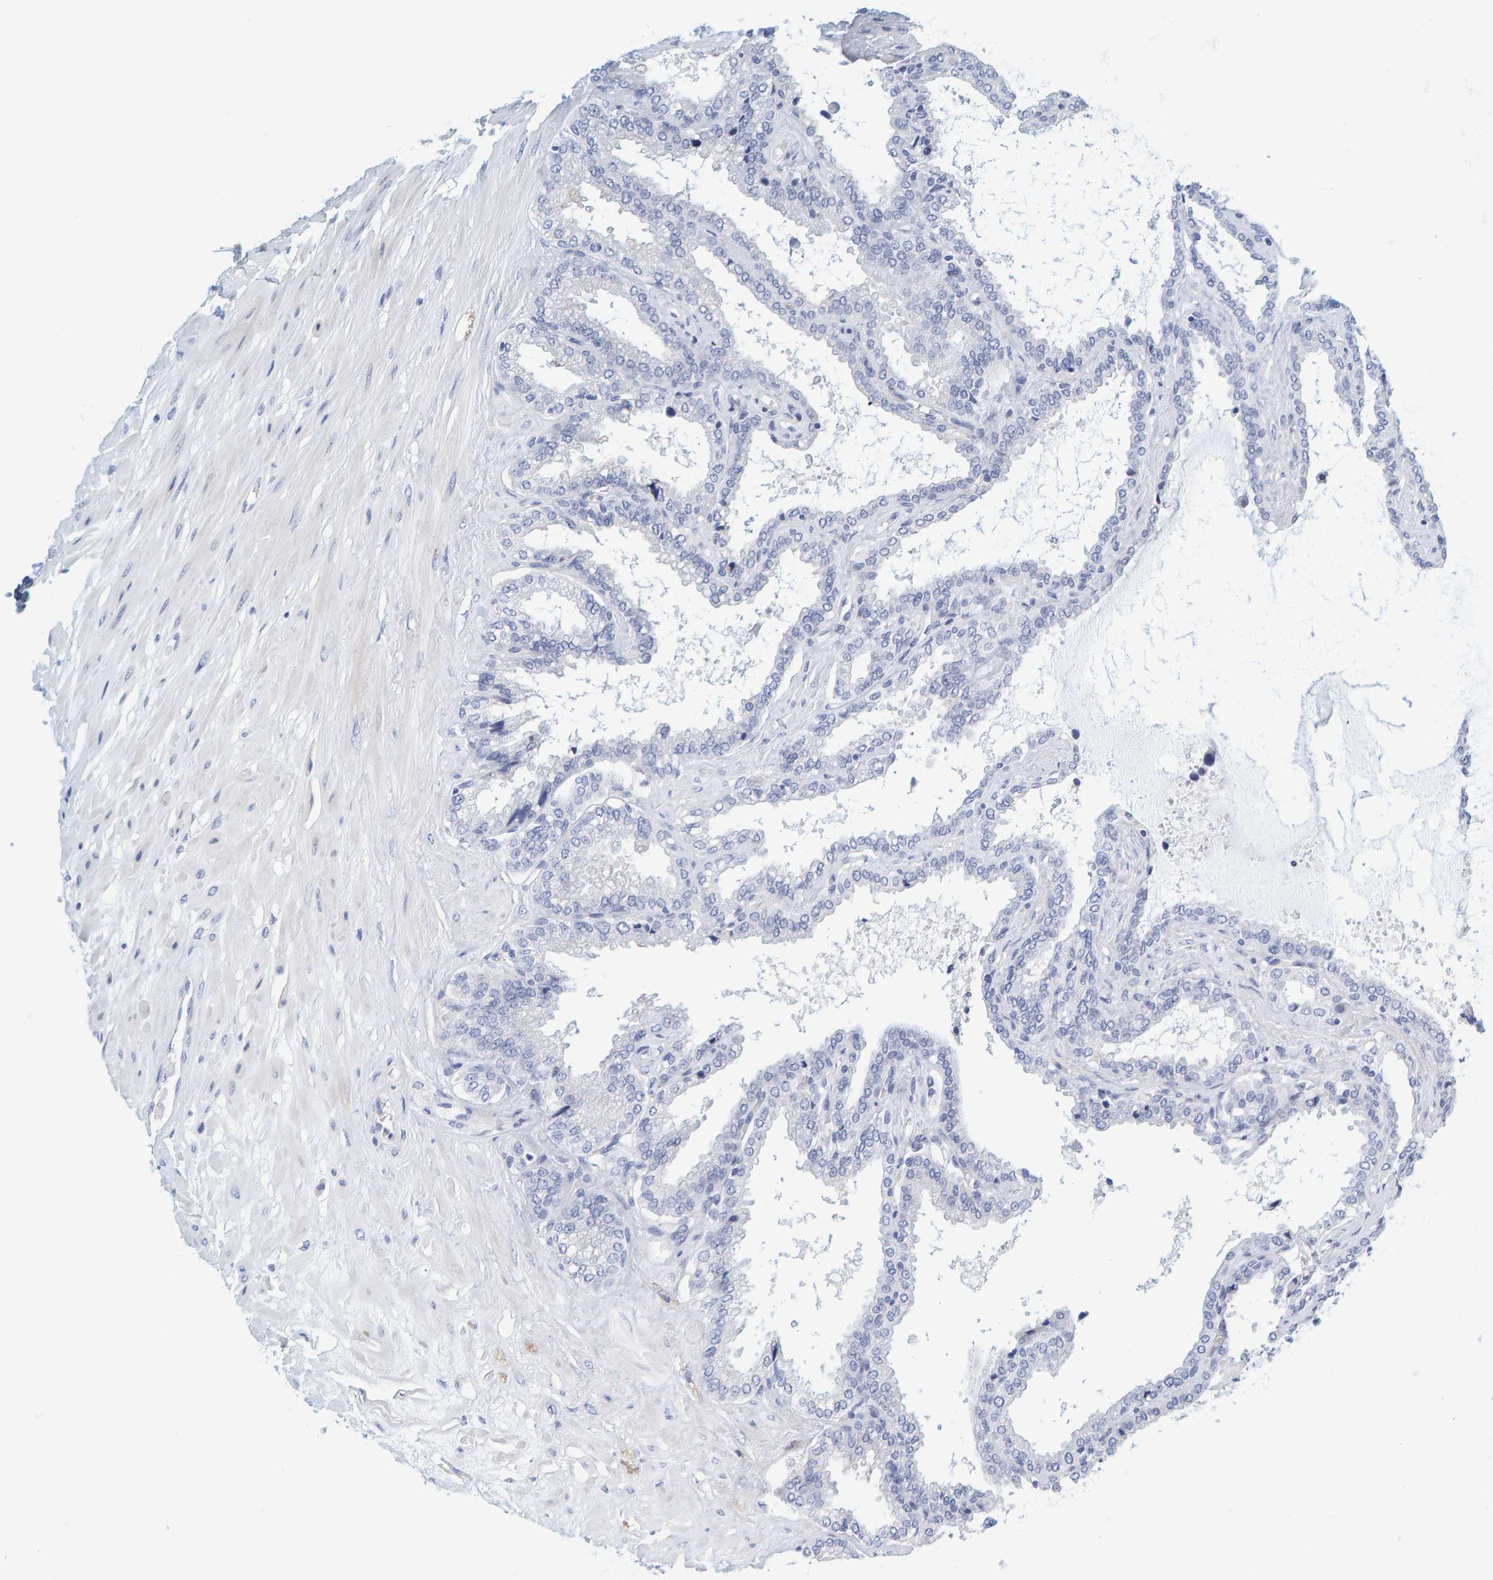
{"staining": {"intensity": "negative", "quantity": "none", "location": "none"}, "tissue": "seminal vesicle", "cell_type": "Glandular cells", "image_type": "normal", "snomed": [{"axis": "morphology", "description": "Normal tissue, NOS"}, {"axis": "topography", "description": "Seminal veicle"}], "caption": "High magnification brightfield microscopy of normal seminal vesicle stained with DAB (3,3'-diaminobenzidine) (brown) and counterstained with hematoxylin (blue): glandular cells show no significant staining. (Stains: DAB (3,3'-diaminobenzidine) immunohistochemistry (IHC) with hematoxylin counter stain, Microscopy: brightfield microscopy at high magnification).", "gene": "MOG", "patient": {"sex": "male", "age": 46}}